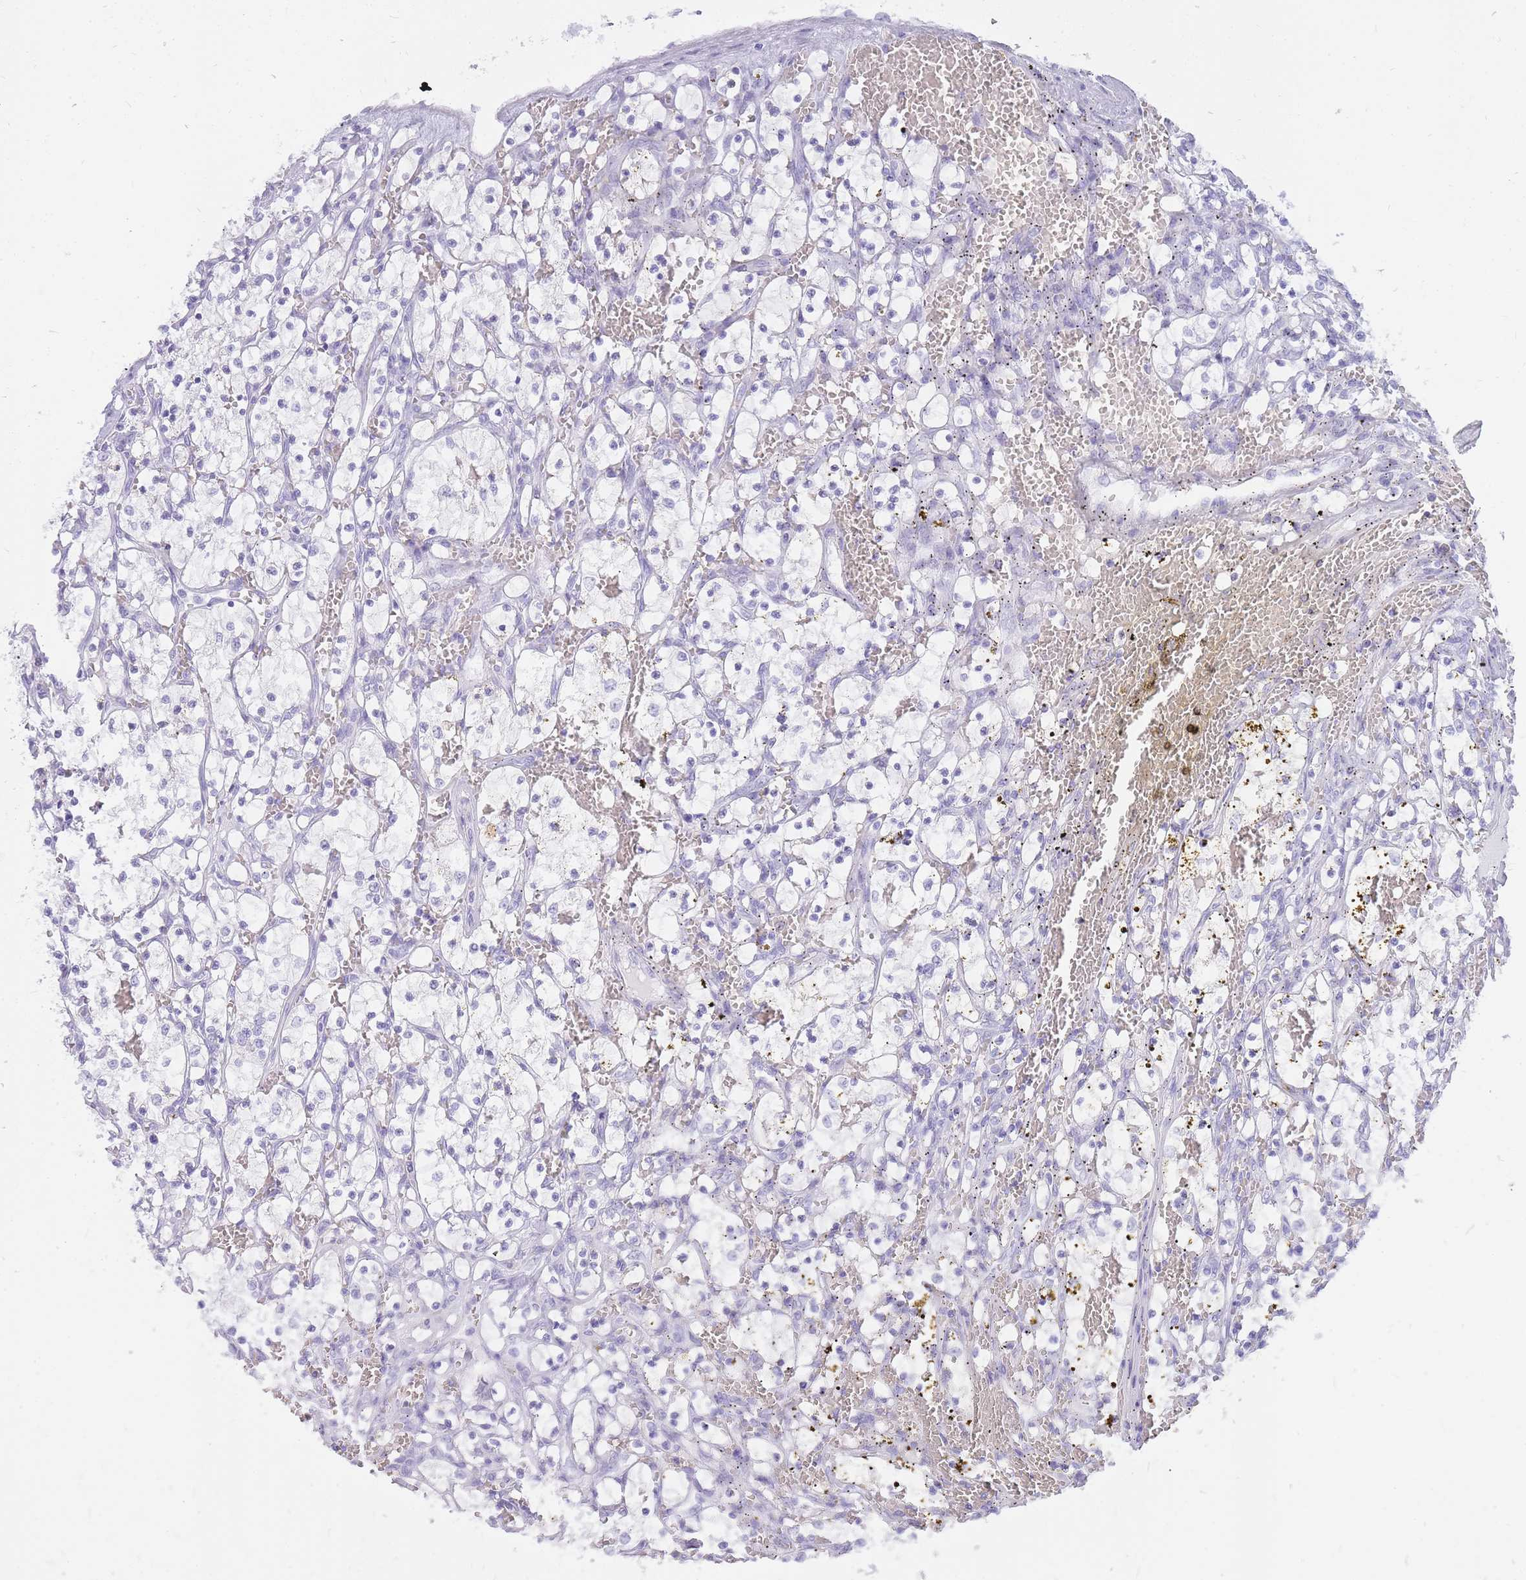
{"staining": {"intensity": "negative", "quantity": "none", "location": "none"}, "tissue": "renal cancer", "cell_type": "Tumor cells", "image_type": "cancer", "snomed": [{"axis": "morphology", "description": "Adenocarcinoma, NOS"}, {"axis": "topography", "description": "Kidney"}], "caption": "An image of adenocarcinoma (renal) stained for a protein displays no brown staining in tumor cells.", "gene": "INS", "patient": {"sex": "female", "age": 69}}